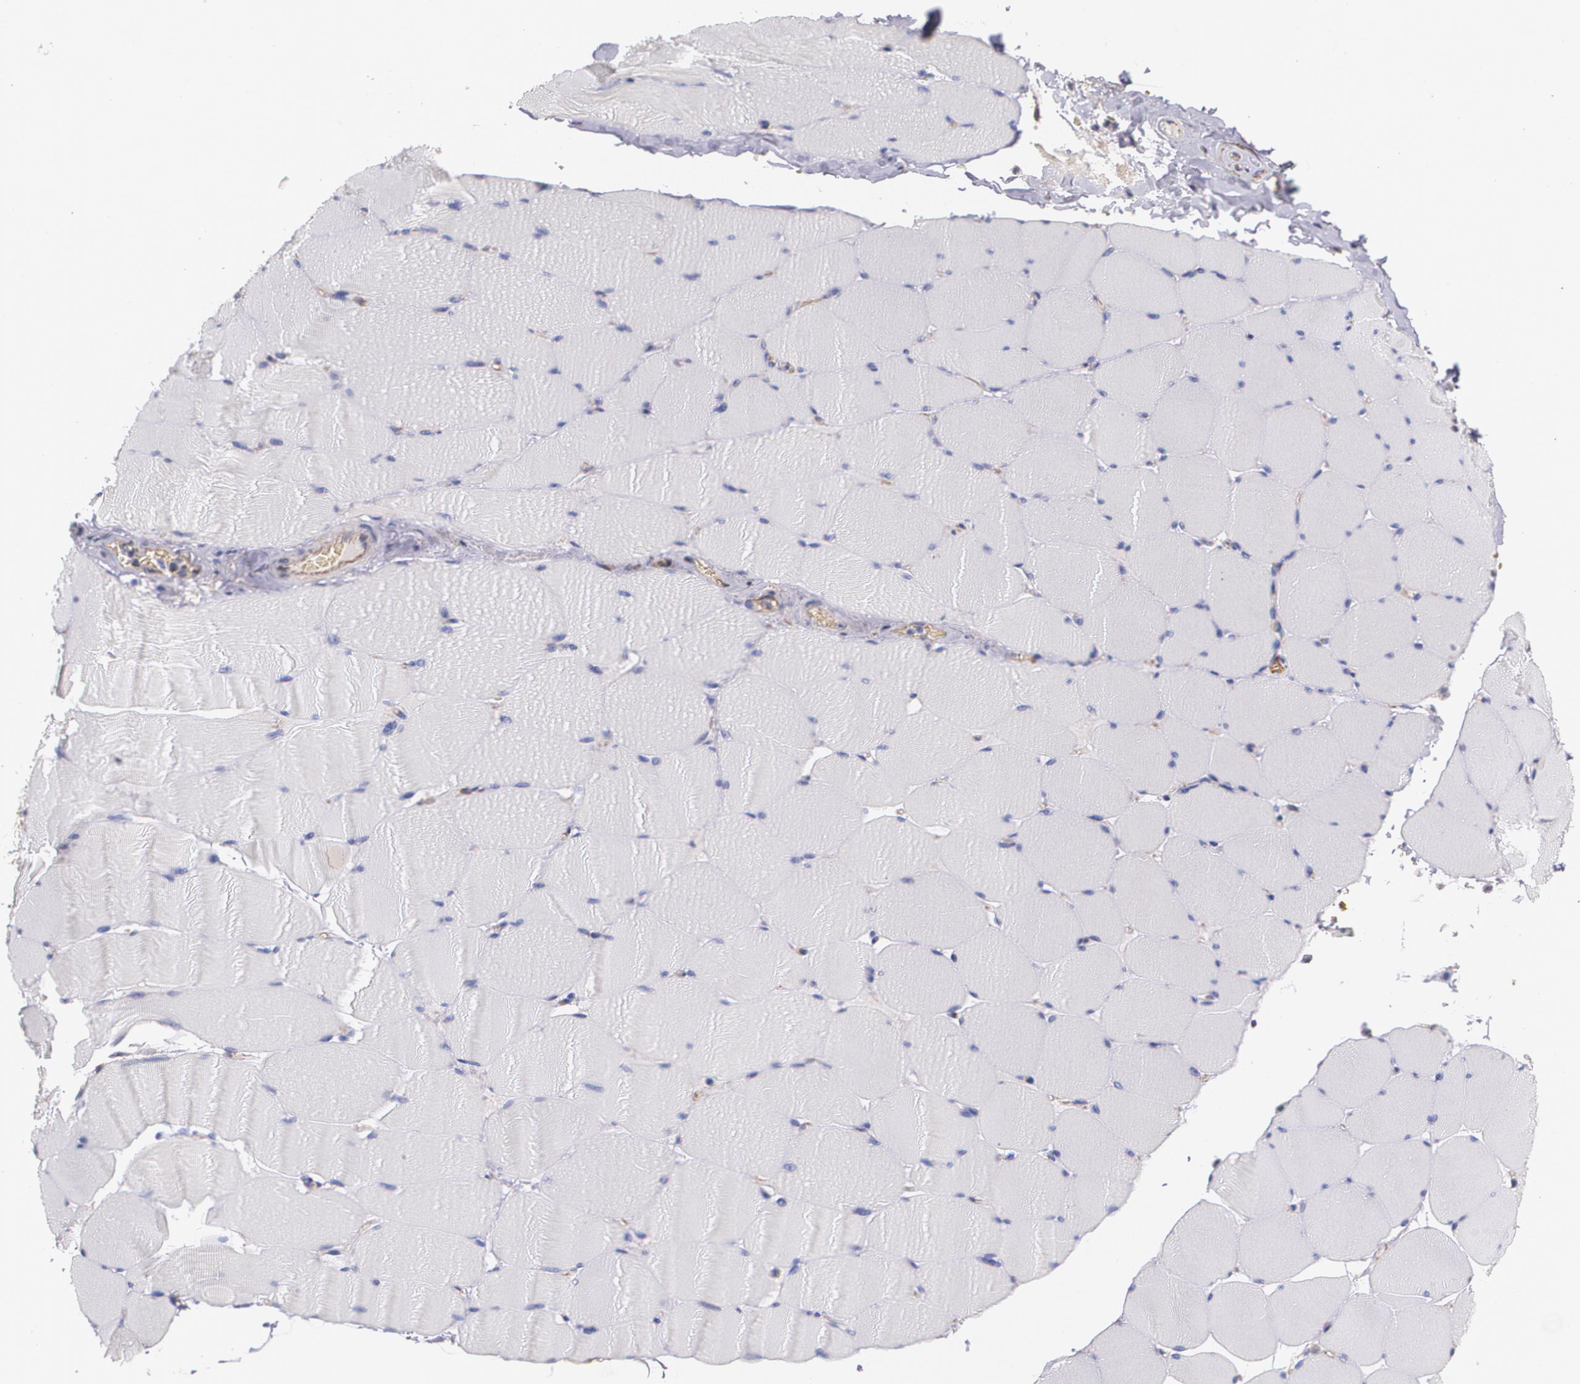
{"staining": {"intensity": "negative", "quantity": "none", "location": "none"}, "tissue": "skeletal muscle", "cell_type": "Myocytes", "image_type": "normal", "snomed": [{"axis": "morphology", "description": "Normal tissue, NOS"}, {"axis": "topography", "description": "Skeletal muscle"}], "caption": "An immunohistochemistry micrograph of unremarkable skeletal muscle is shown. There is no staining in myocytes of skeletal muscle. (IHC, brightfield microscopy, high magnification).", "gene": "TJP1", "patient": {"sex": "male", "age": 62}}